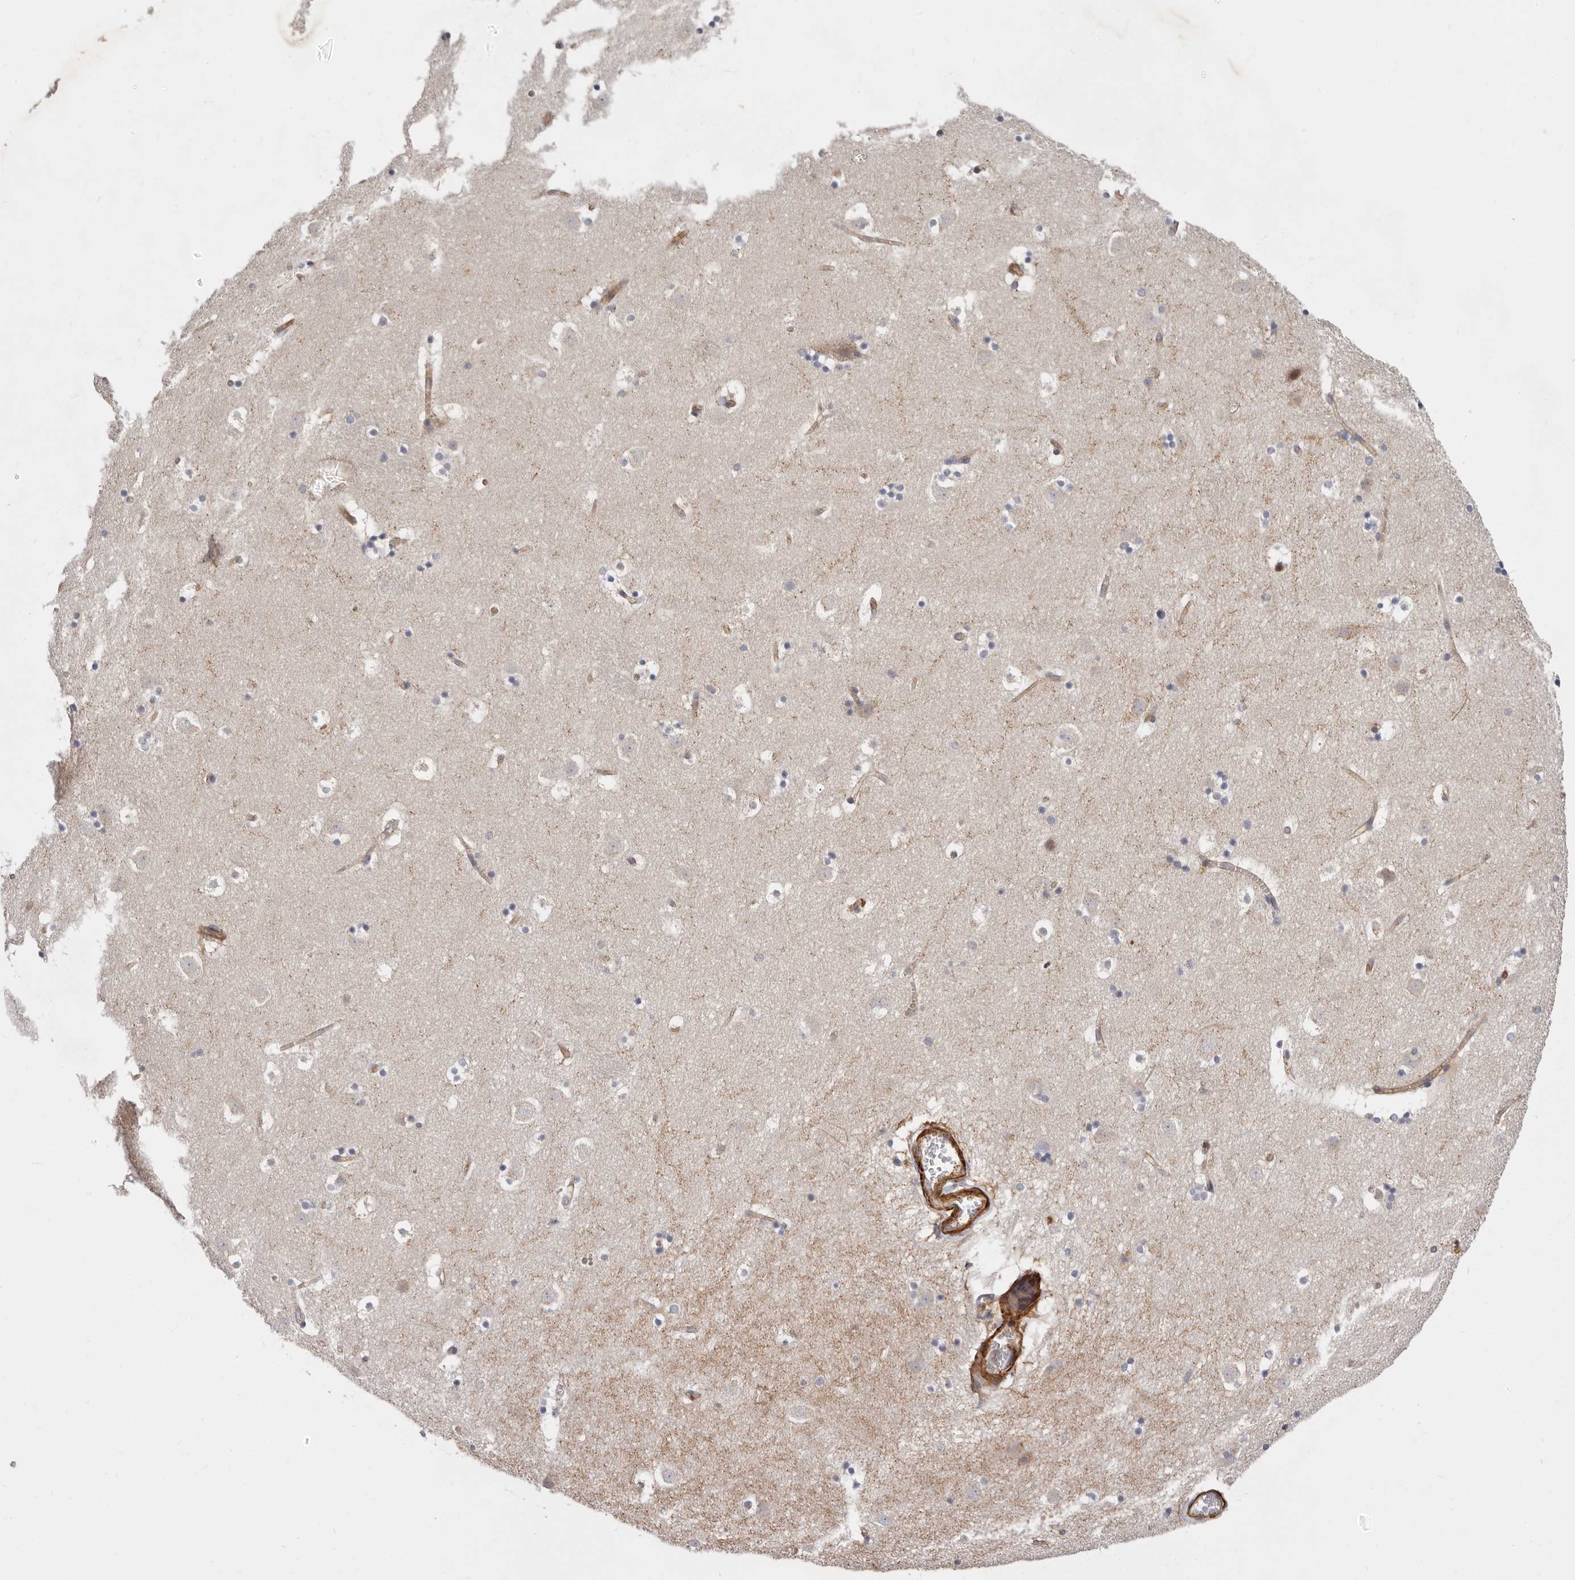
{"staining": {"intensity": "weak", "quantity": "<25%", "location": "cytoplasmic/membranous"}, "tissue": "caudate", "cell_type": "Glial cells", "image_type": "normal", "snomed": [{"axis": "morphology", "description": "Normal tissue, NOS"}, {"axis": "topography", "description": "Lateral ventricle wall"}], "caption": "Protein analysis of benign caudate displays no significant positivity in glial cells. (DAB (3,3'-diaminobenzidine) immunohistochemistry with hematoxylin counter stain).", "gene": "TMC7", "patient": {"sex": "male", "age": 45}}